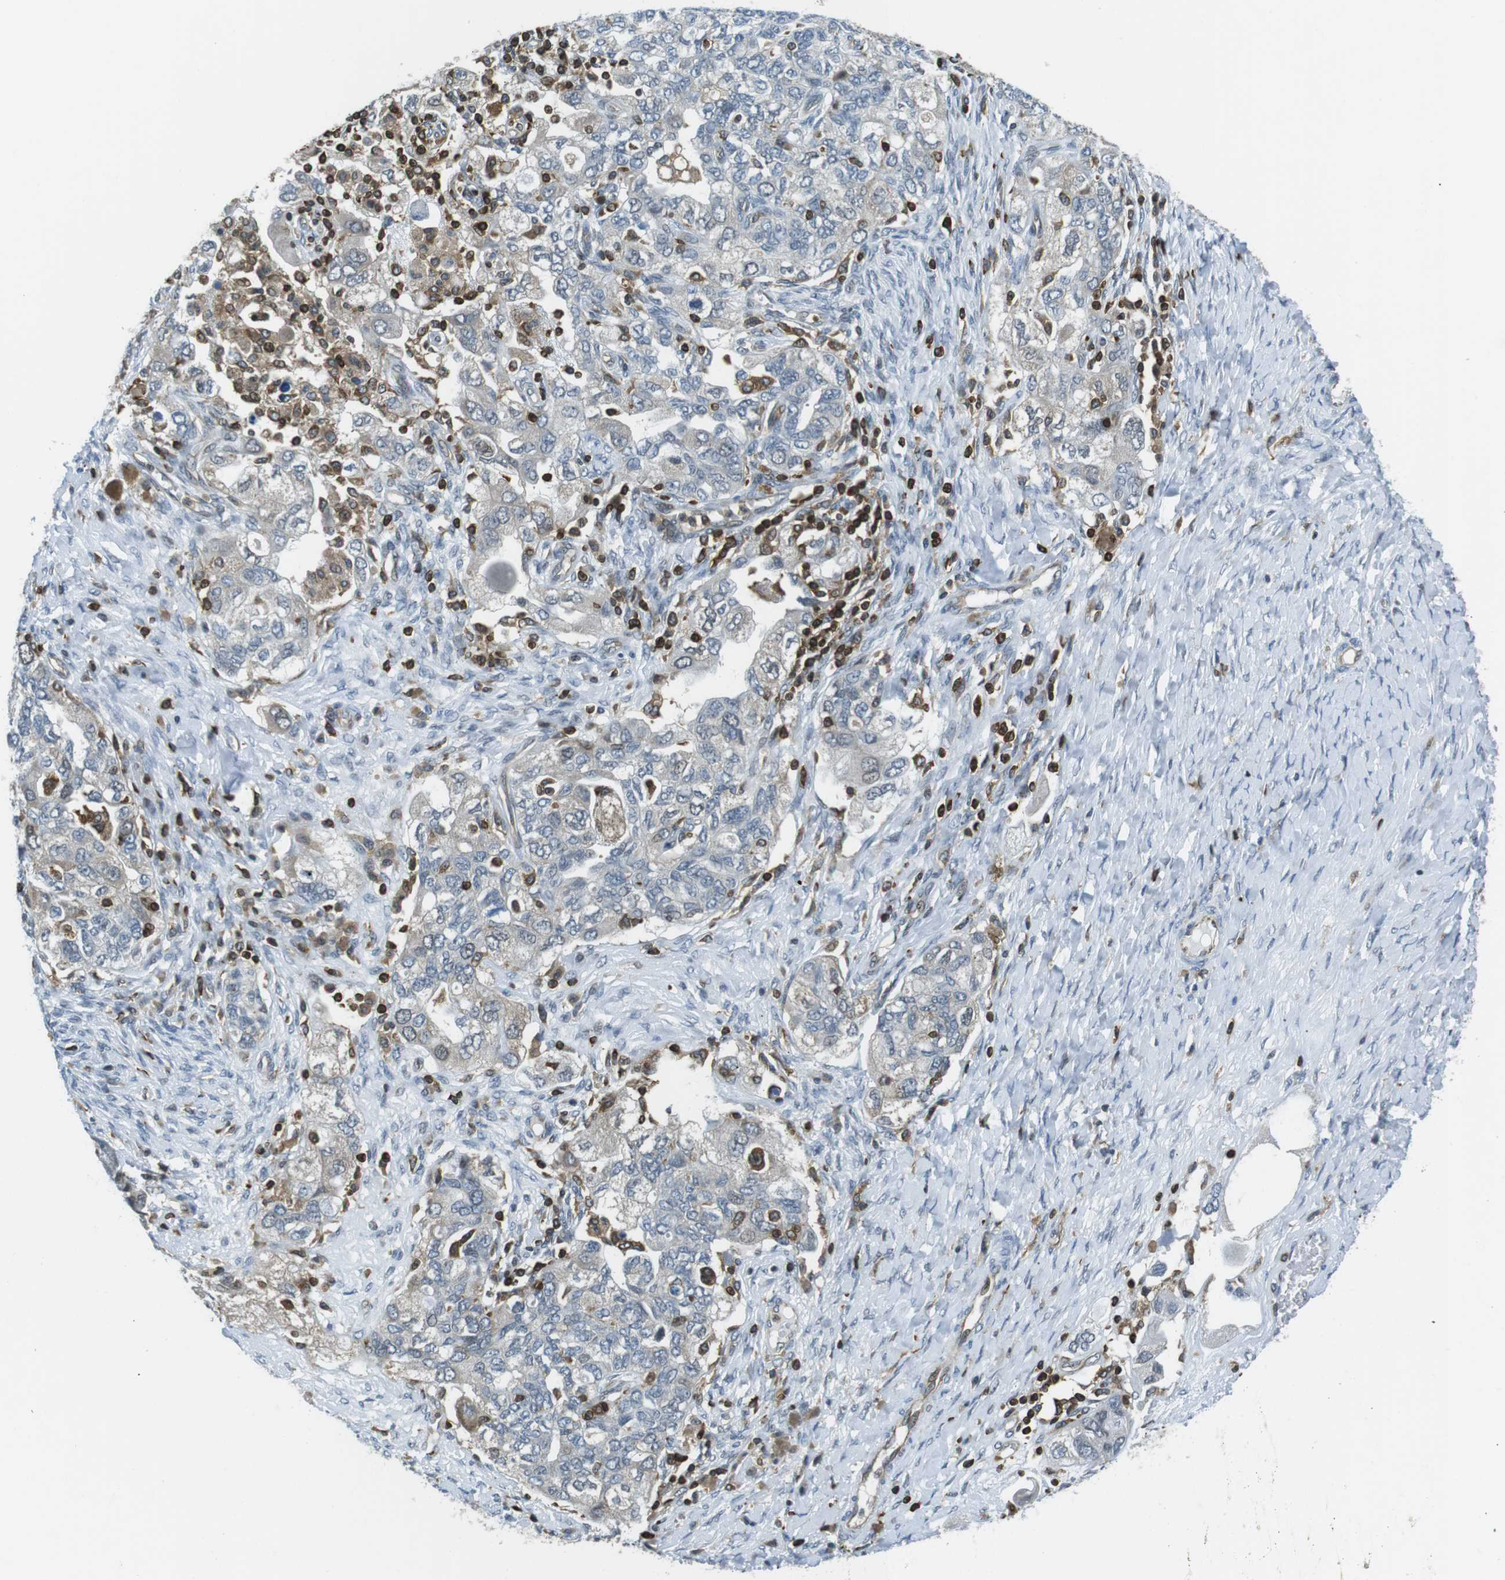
{"staining": {"intensity": "negative", "quantity": "none", "location": "none"}, "tissue": "ovarian cancer", "cell_type": "Tumor cells", "image_type": "cancer", "snomed": [{"axis": "morphology", "description": "Carcinoma, NOS"}, {"axis": "morphology", "description": "Cystadenocarcinoma, serous, NOS"}, {"axis": "topography", "description": "Ovary"}], "caption": "Human serous cystadenocarcinoma (ovarian) stained for a protein using immunohistochemistry demonstrates no positivity in tumor cells.", "gene": "STK10", "patient": {"sex": "female", "age": 69}}